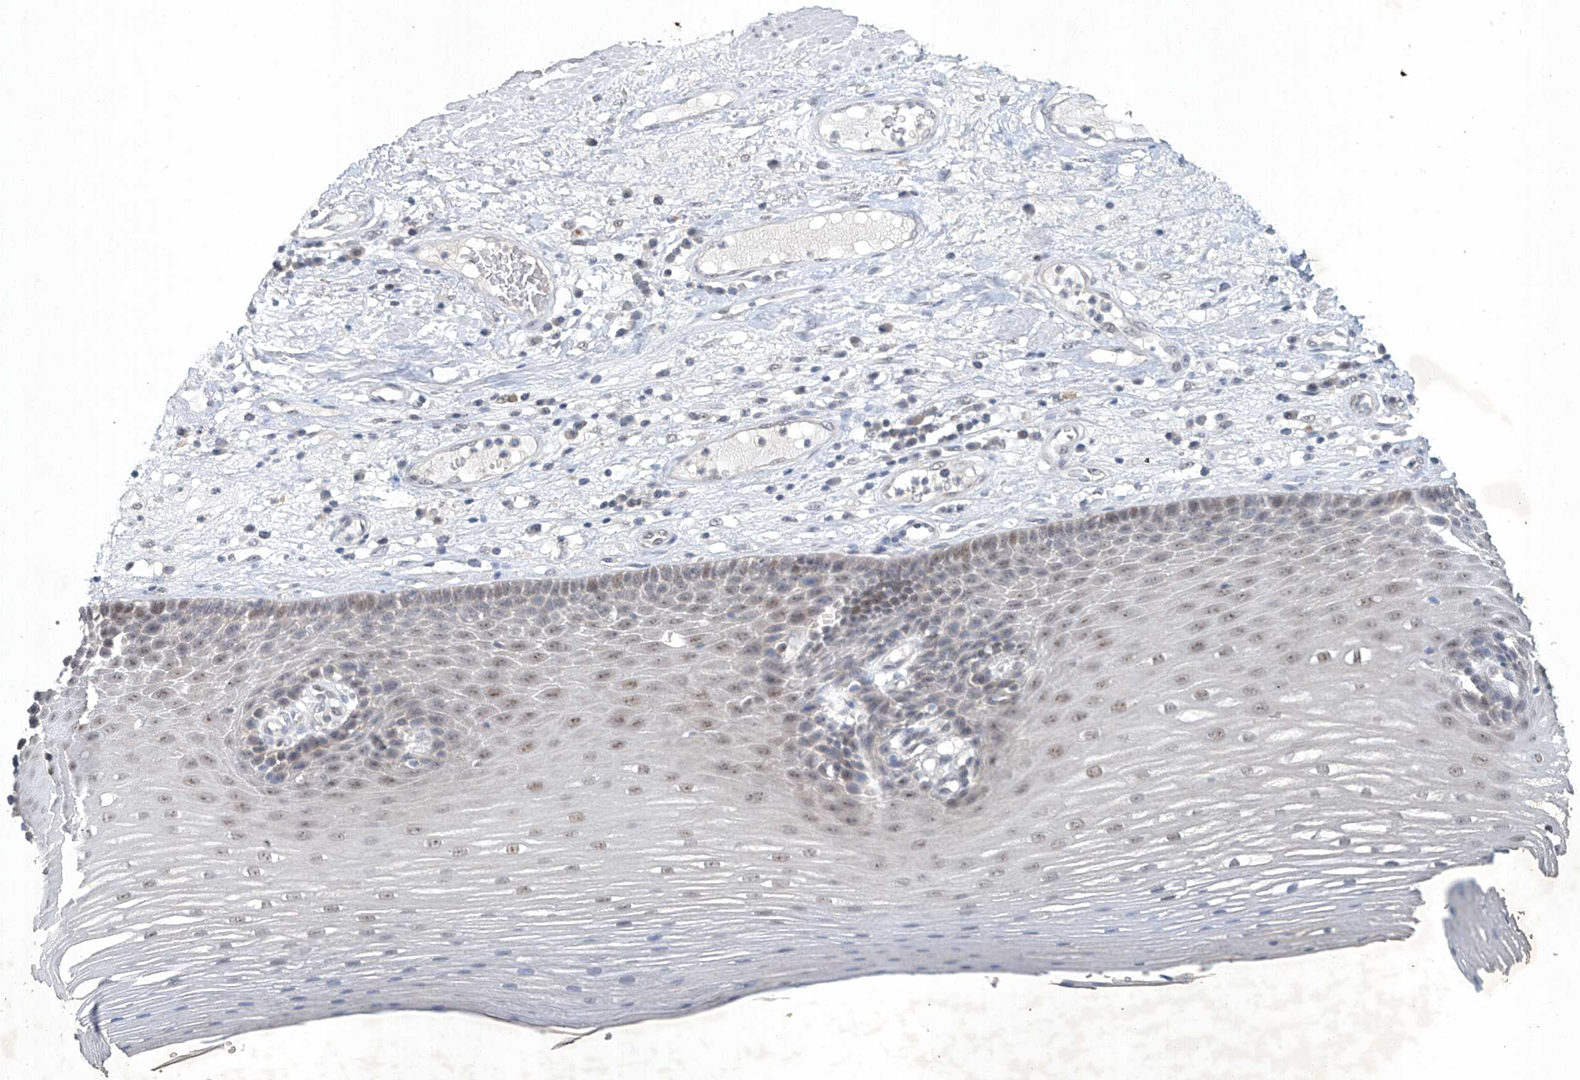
{"staining": {"intensity": "moderate", "quantity": "<25%", "location": "nuclear"}, "tissue": "esophagus", "cell_type": "Squamous epithelial cells", "image_type": "normal", "snomed": [{"axis": "morphology", "description": "Normal tissue, NOS"}, {"axis": "topography", "description": "Esophagus"}], "caption": "DAB immunohistochemical staining of benign human esophagus reveals moderate nuclear protein expression in about <25% of squamous epithelial cells. (Stains: DAB in brown, nuclei in blue, Microscopy: brightfield microscopy at high magnification).", "gene": "TAF8", "patient": {"sex": "male", "age": 62}}